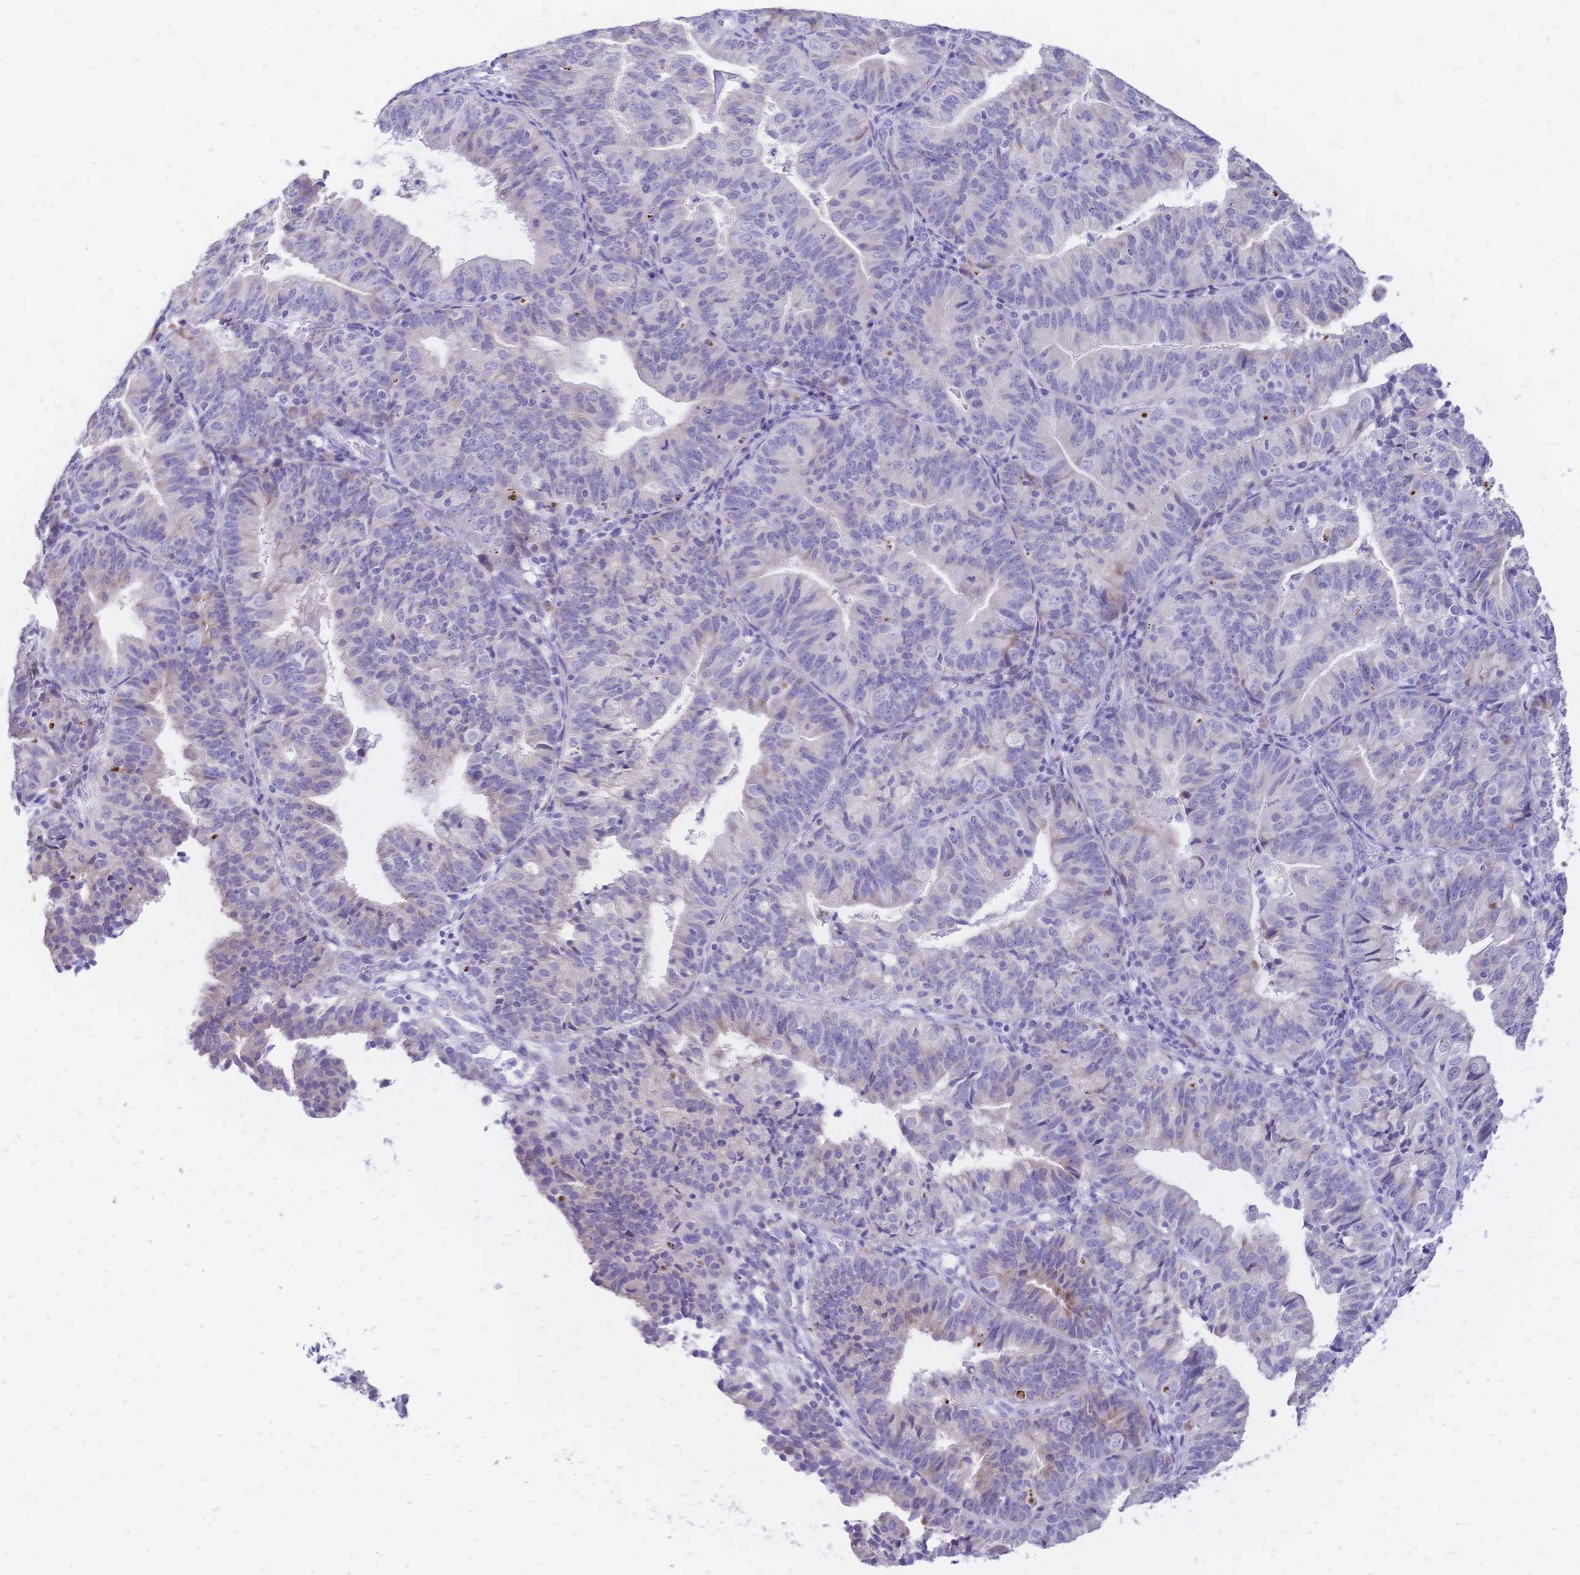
{"staining": {"intensity": "negative", "quantity": "none", "location": "none"}, "tissue": "endometrial cancer", "cell_type": "Tumor cells", "image_type": "cancer", "snomed": [{"axis": "morphology", "description": "Adenocarcinoma, NOS"}, {"axis": "topography", "description": "Endometrium"}], "caption": "The image displays no significant staining in tumor cells of adenocarcinoma (endometrial).", "gene": "GRB7", "patient": {"sex": "female", "age": 56}}